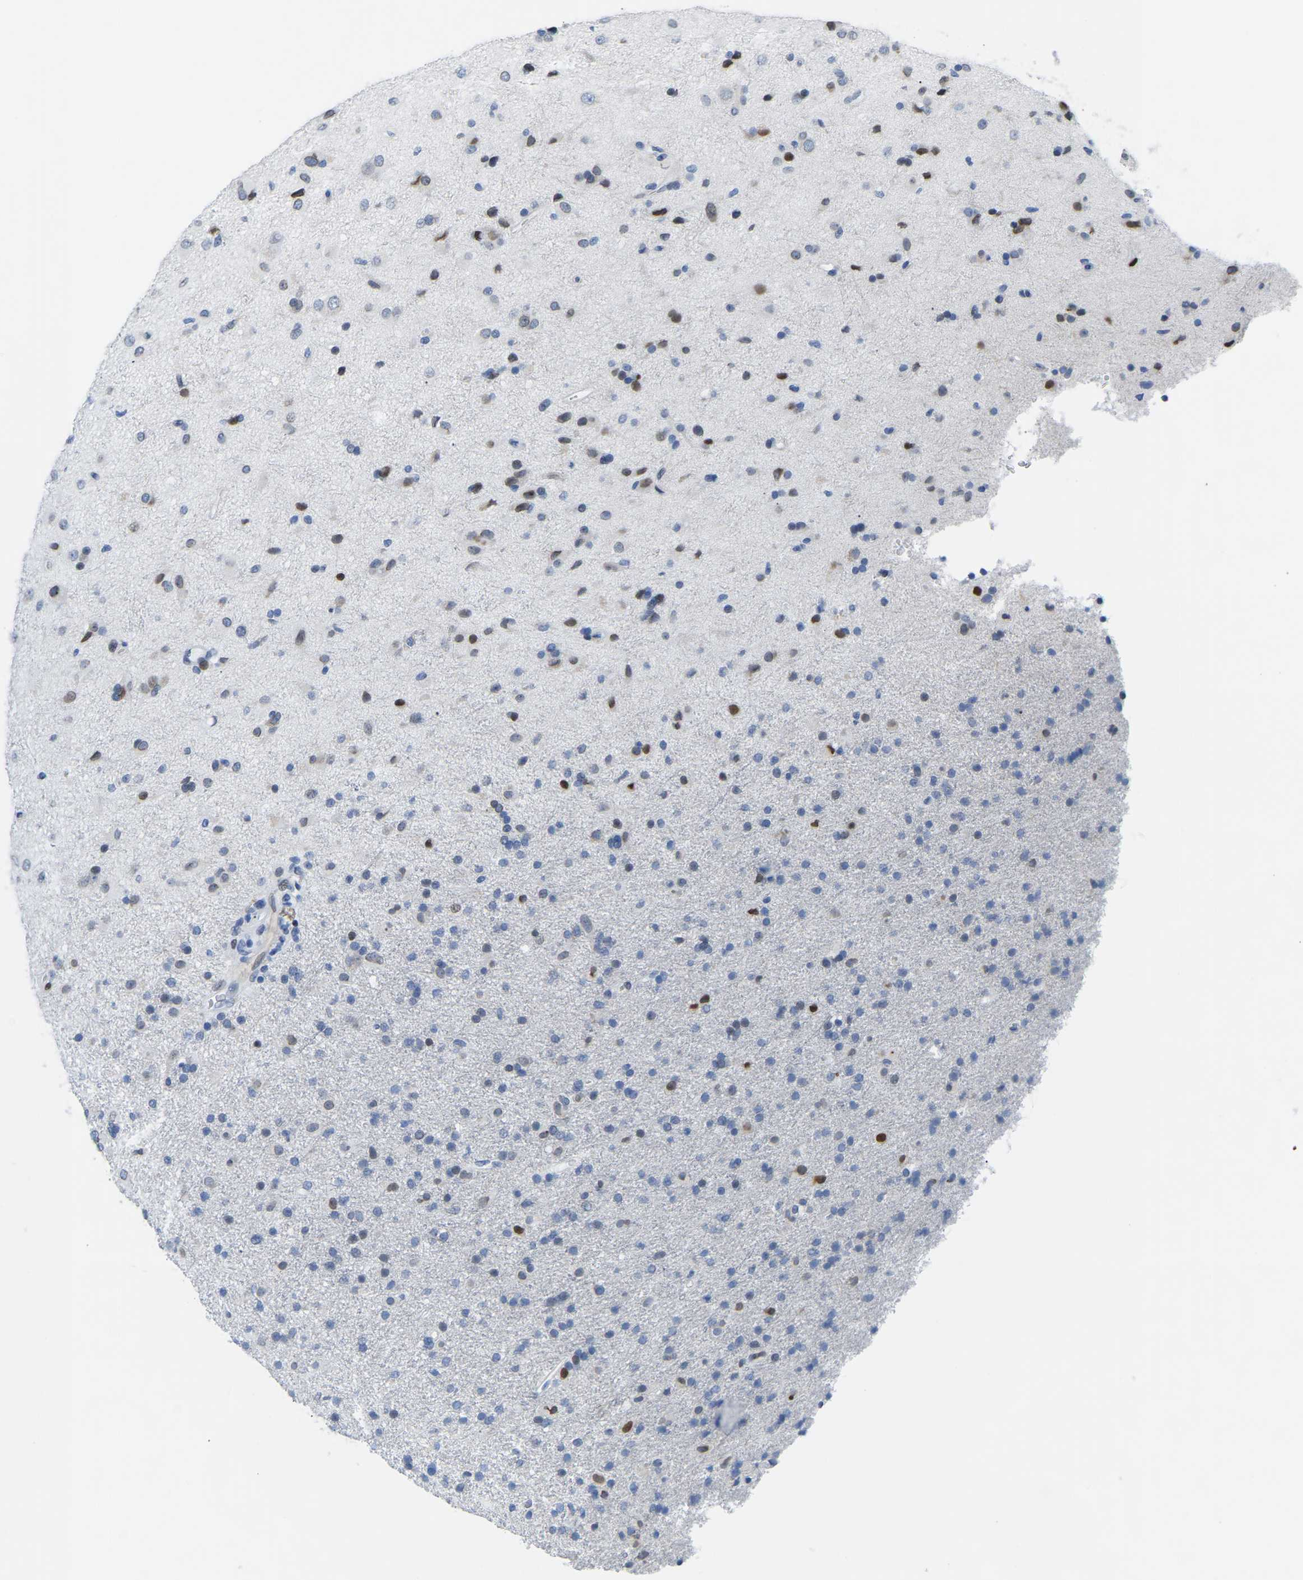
{"staining": {"intensity": "moderate", "quantity": "<25%", "location": "nuclear"}, "tissue": "glioma", "cell_type": "Tumor cells", "image_type": "cancer", "snomed": [{"axis": "morphology", "description": "Glioma, malignant, Low grade"}, {"axis": "topography", "description": "Brain"}], "caption": "Immunohistochemistry (IHC) histopathology image of human low-grade glioma (malignant) stained for a protein (brown), which demonstrates low levels of moderate nuclear expression in about <25% of tumor cells.", "gene": "UPK3A", "patient": {"sex": "male", "age": 65}}